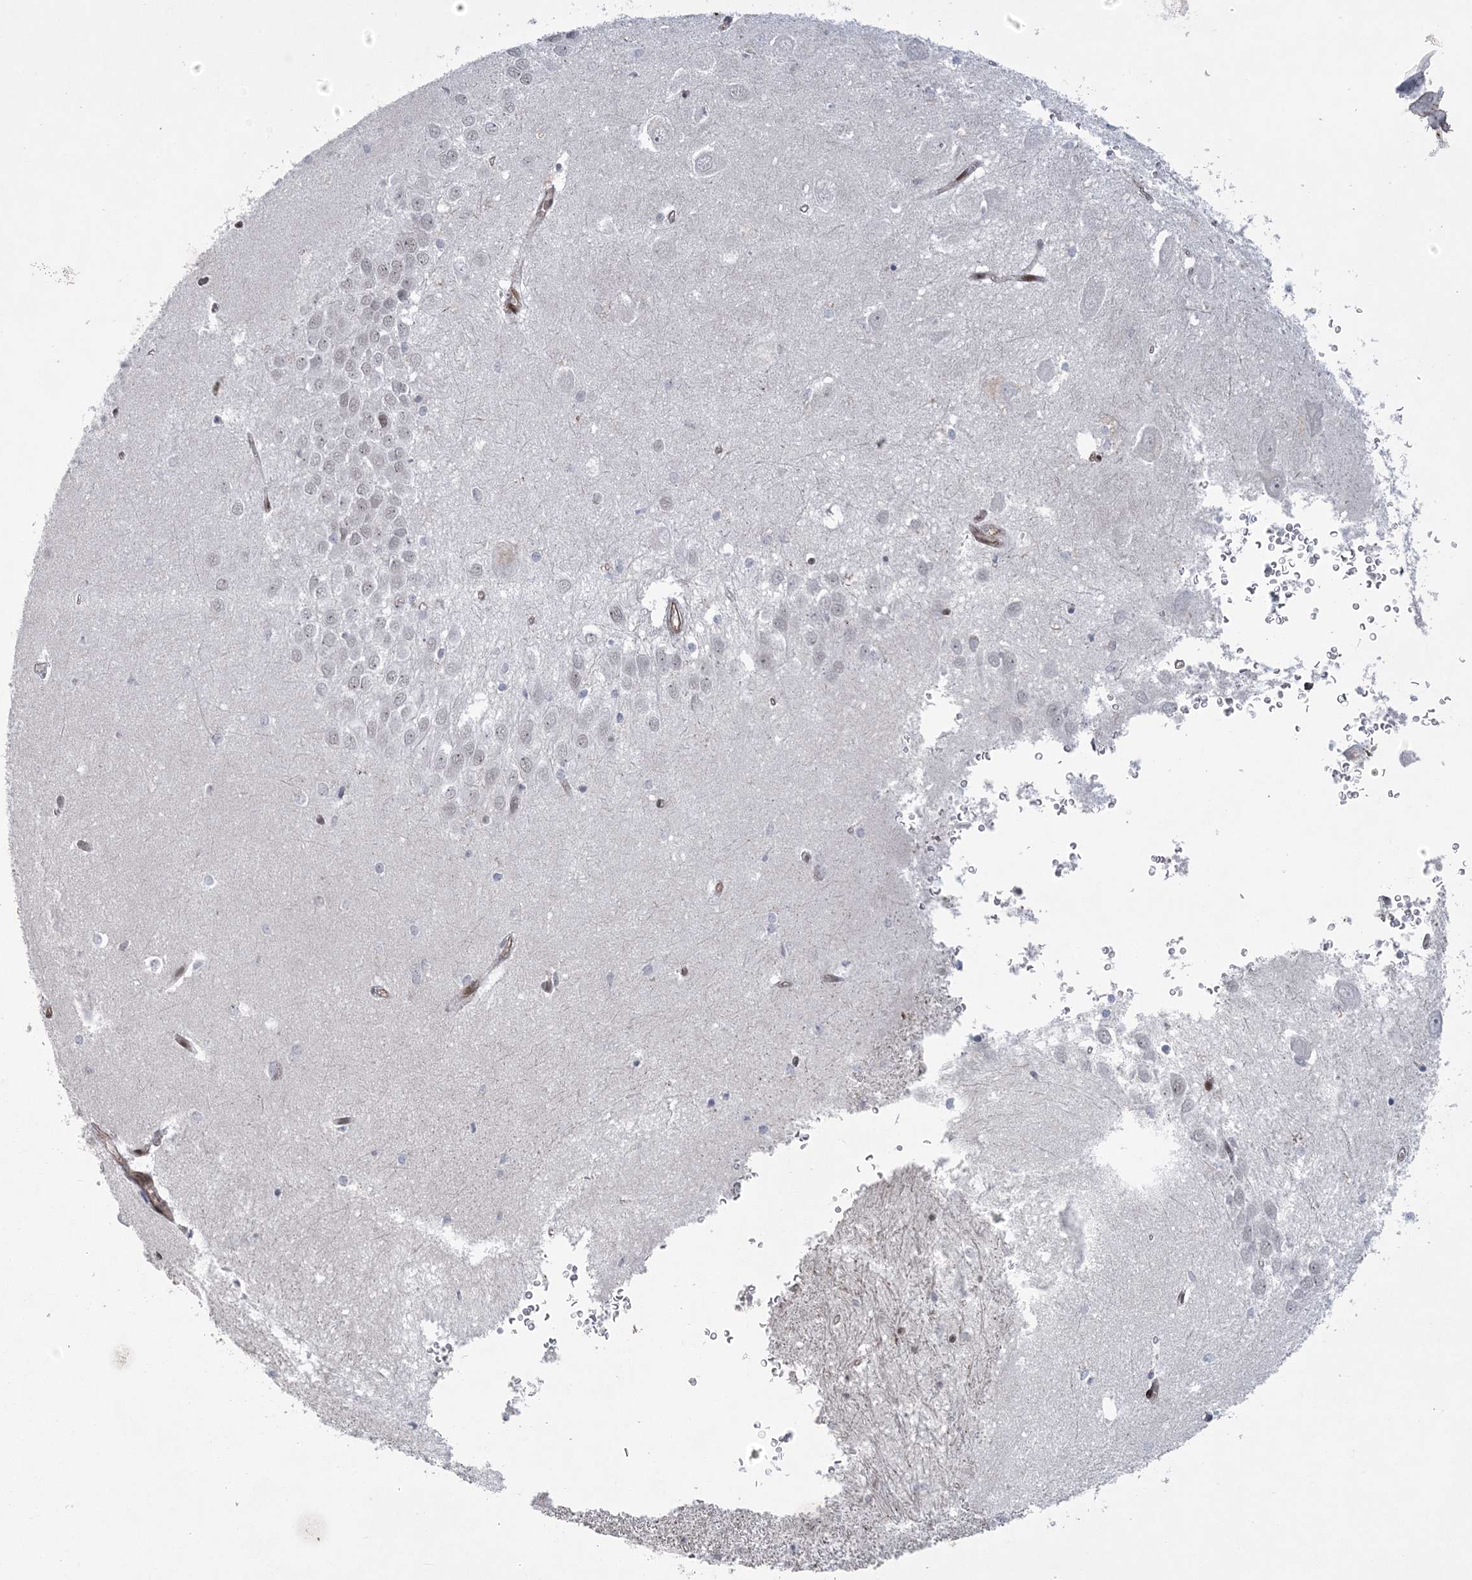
{"staining": {"intensity": "negative", "quantity": "none", "location": "none"}, "tissue": "hippocampus", "cell_type": "Glial cells", "image_type": "normal", "snomed": [{"axis": "morphology", "description": "Normal tissue, NOS"}, {"axis": "topography", "description": "Hippocampus"}], "caption": "High magnification brightfield microscopy of benign hippocampus stained with DAB (3,3'-diaminobenzidine) (brown) and counterstained with hematoxylin (blue): glial cells show no significant expression. (DAB immunohistochemistry with hematoxylin counter stain).", "gene": "HOMEZ", "patient": {"sex": "female", "age": 64}}